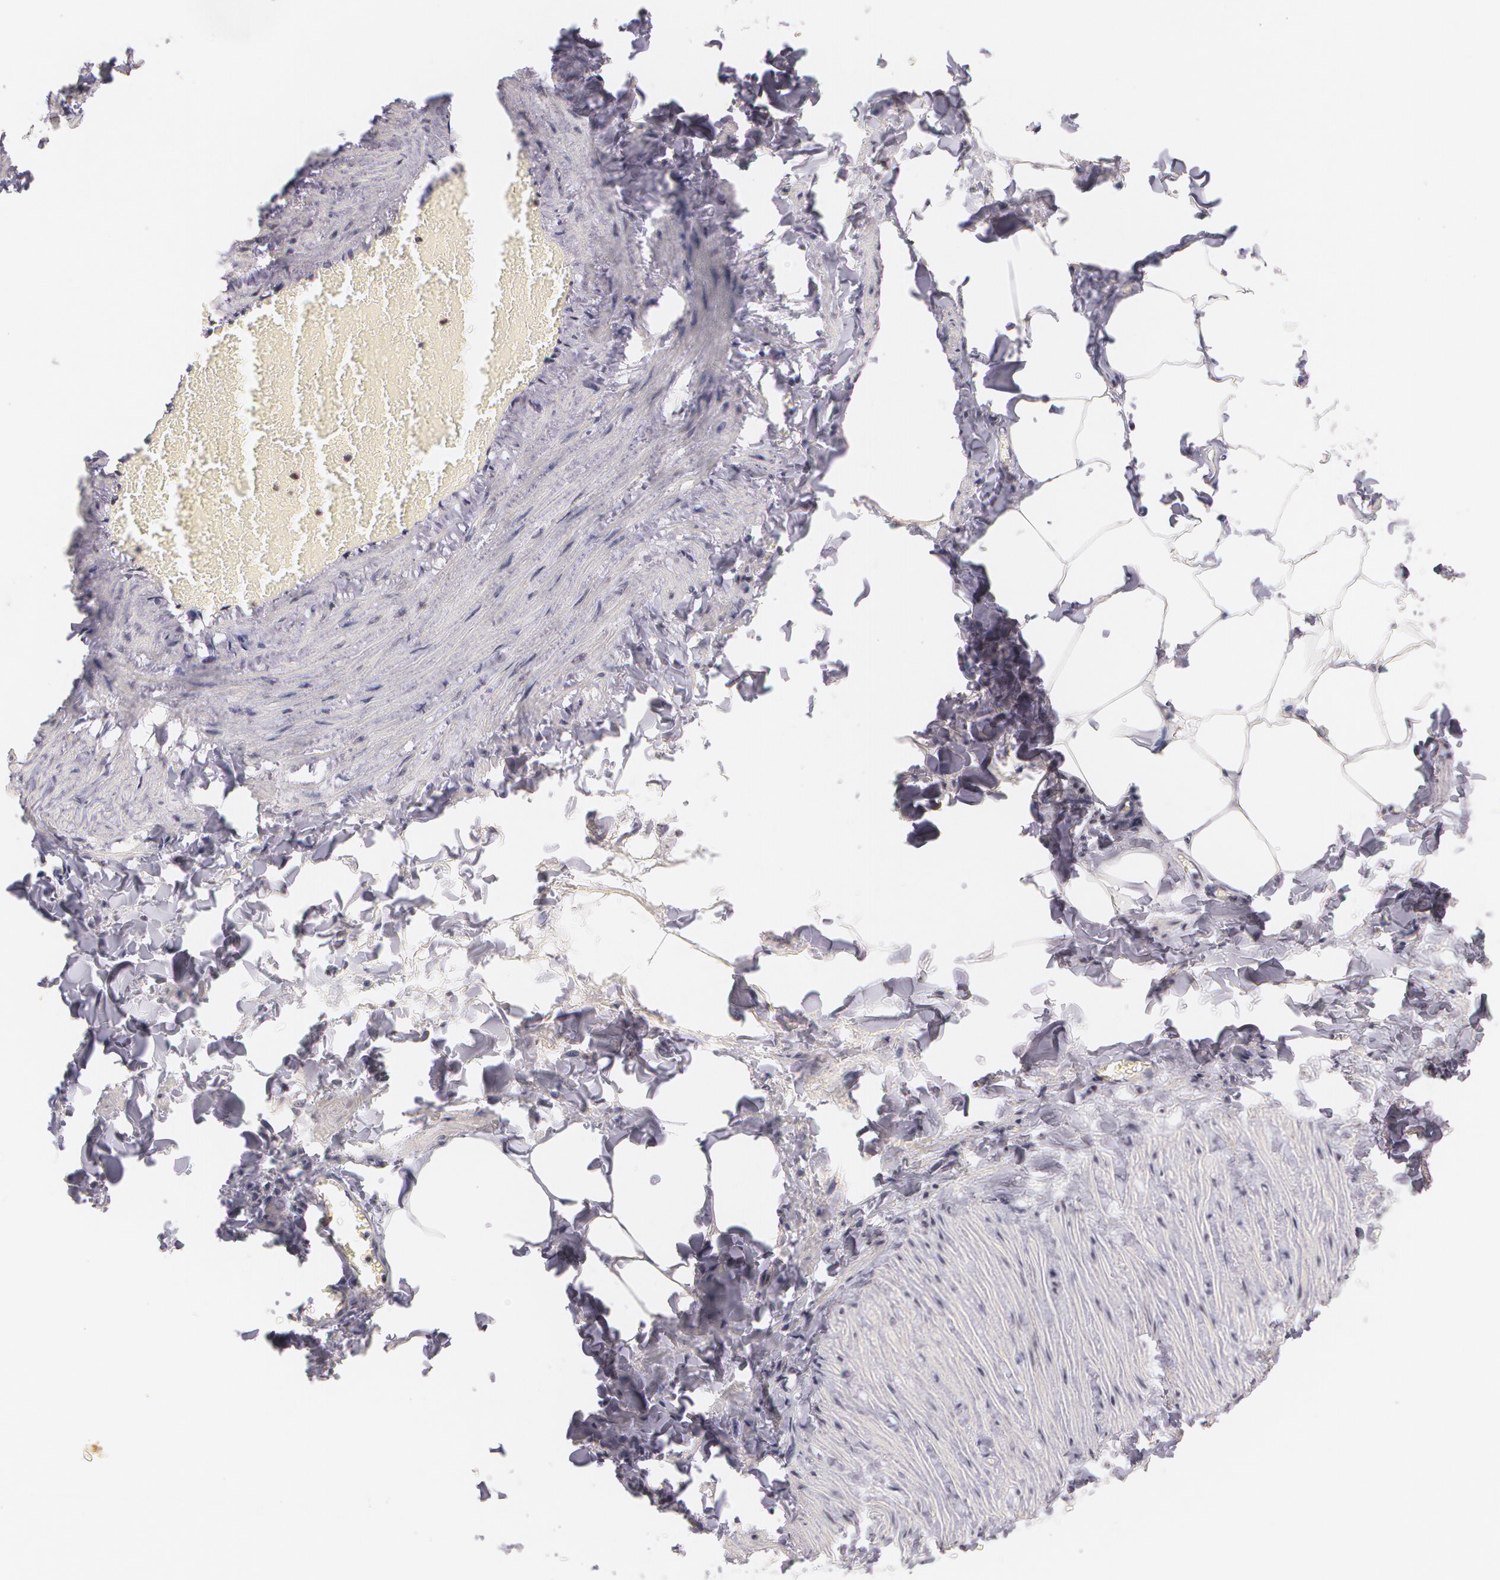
{"staining": {"intensity": "moderate", "quantity": "25%-75%", "location": "nuclear"}, "tissue": "adipose tissue", "cell_type": "Adipocytes", "image_type": "normal", "snomed": [{"axis": "morphology", "description": "Normal tissue, NOS"}, {"axis": "topography", "description": "Vascular tissue"}], "caption": "Adipose tissue stained with DAB (3,3'-diaminobenzidine) IHC shows medium levels of moderate nuclear positivity in approximately 25%-75% of adipocytes.", "gene": "VAV3", "patient": {"sex": "male", "age": 41}}